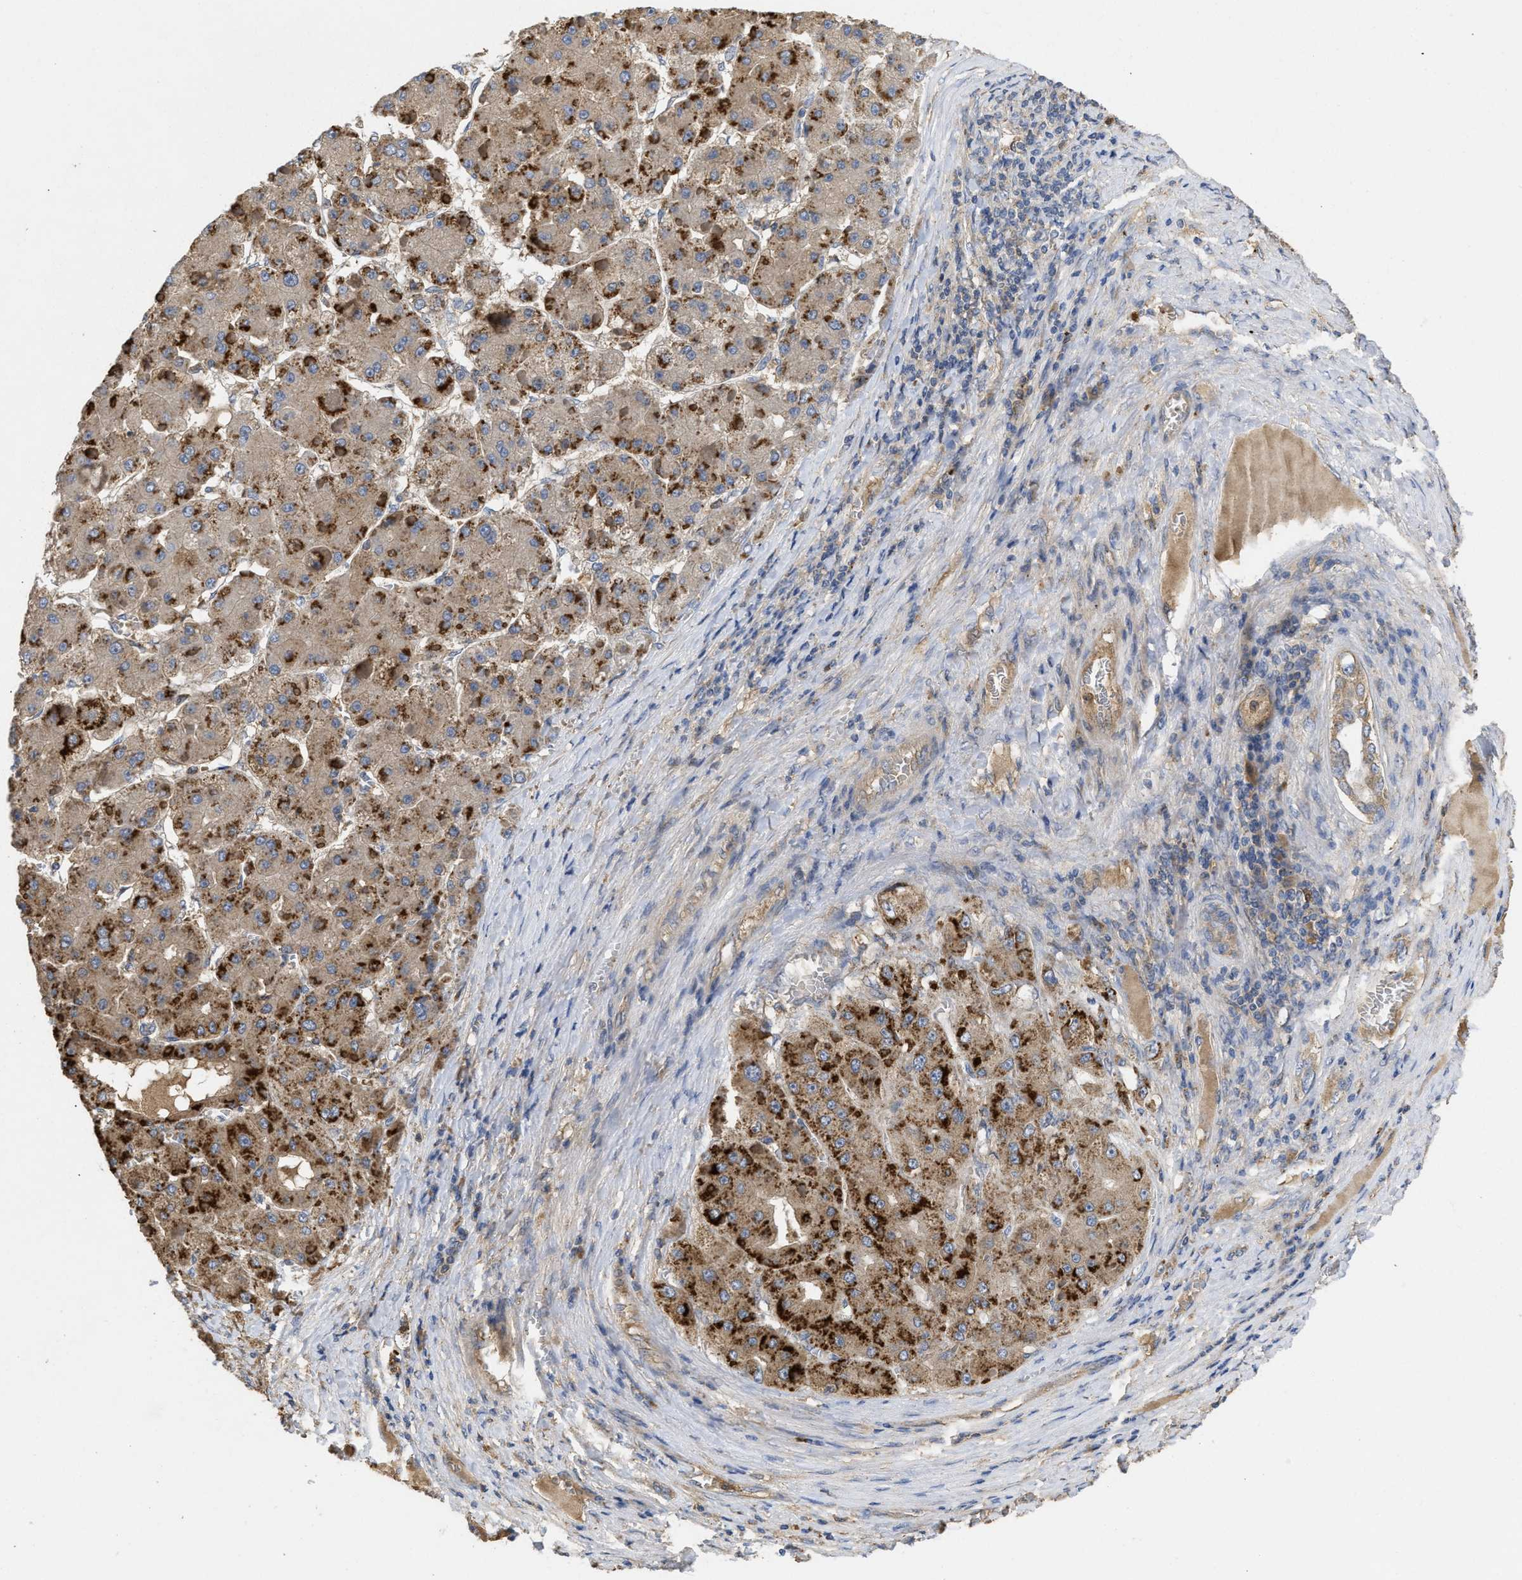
{"staining": {"intensity": "strong", "quantity": ">75%", "location": "cytoplasmic/membranous"}, "tissue": "liver cancer", "cell_type": "Tumor cells", "image_type": "cancer", "snomed": [{"axis": "morphology", "description": "Carcinoma, Hepatocellular, NOS"}, {"axis": "topography", "description": "Liver"}], "caption": "Immunohistochemical staining of hepatocellular carcinoma (liver) displays strong cytoplasmic/membranous protein positivity in about >75% of tumor cells. (Brightfield microscopy of DAB IHC at high magnification).", "gene": "RNF216", "patient": {"sex": "female", "age": 73}}